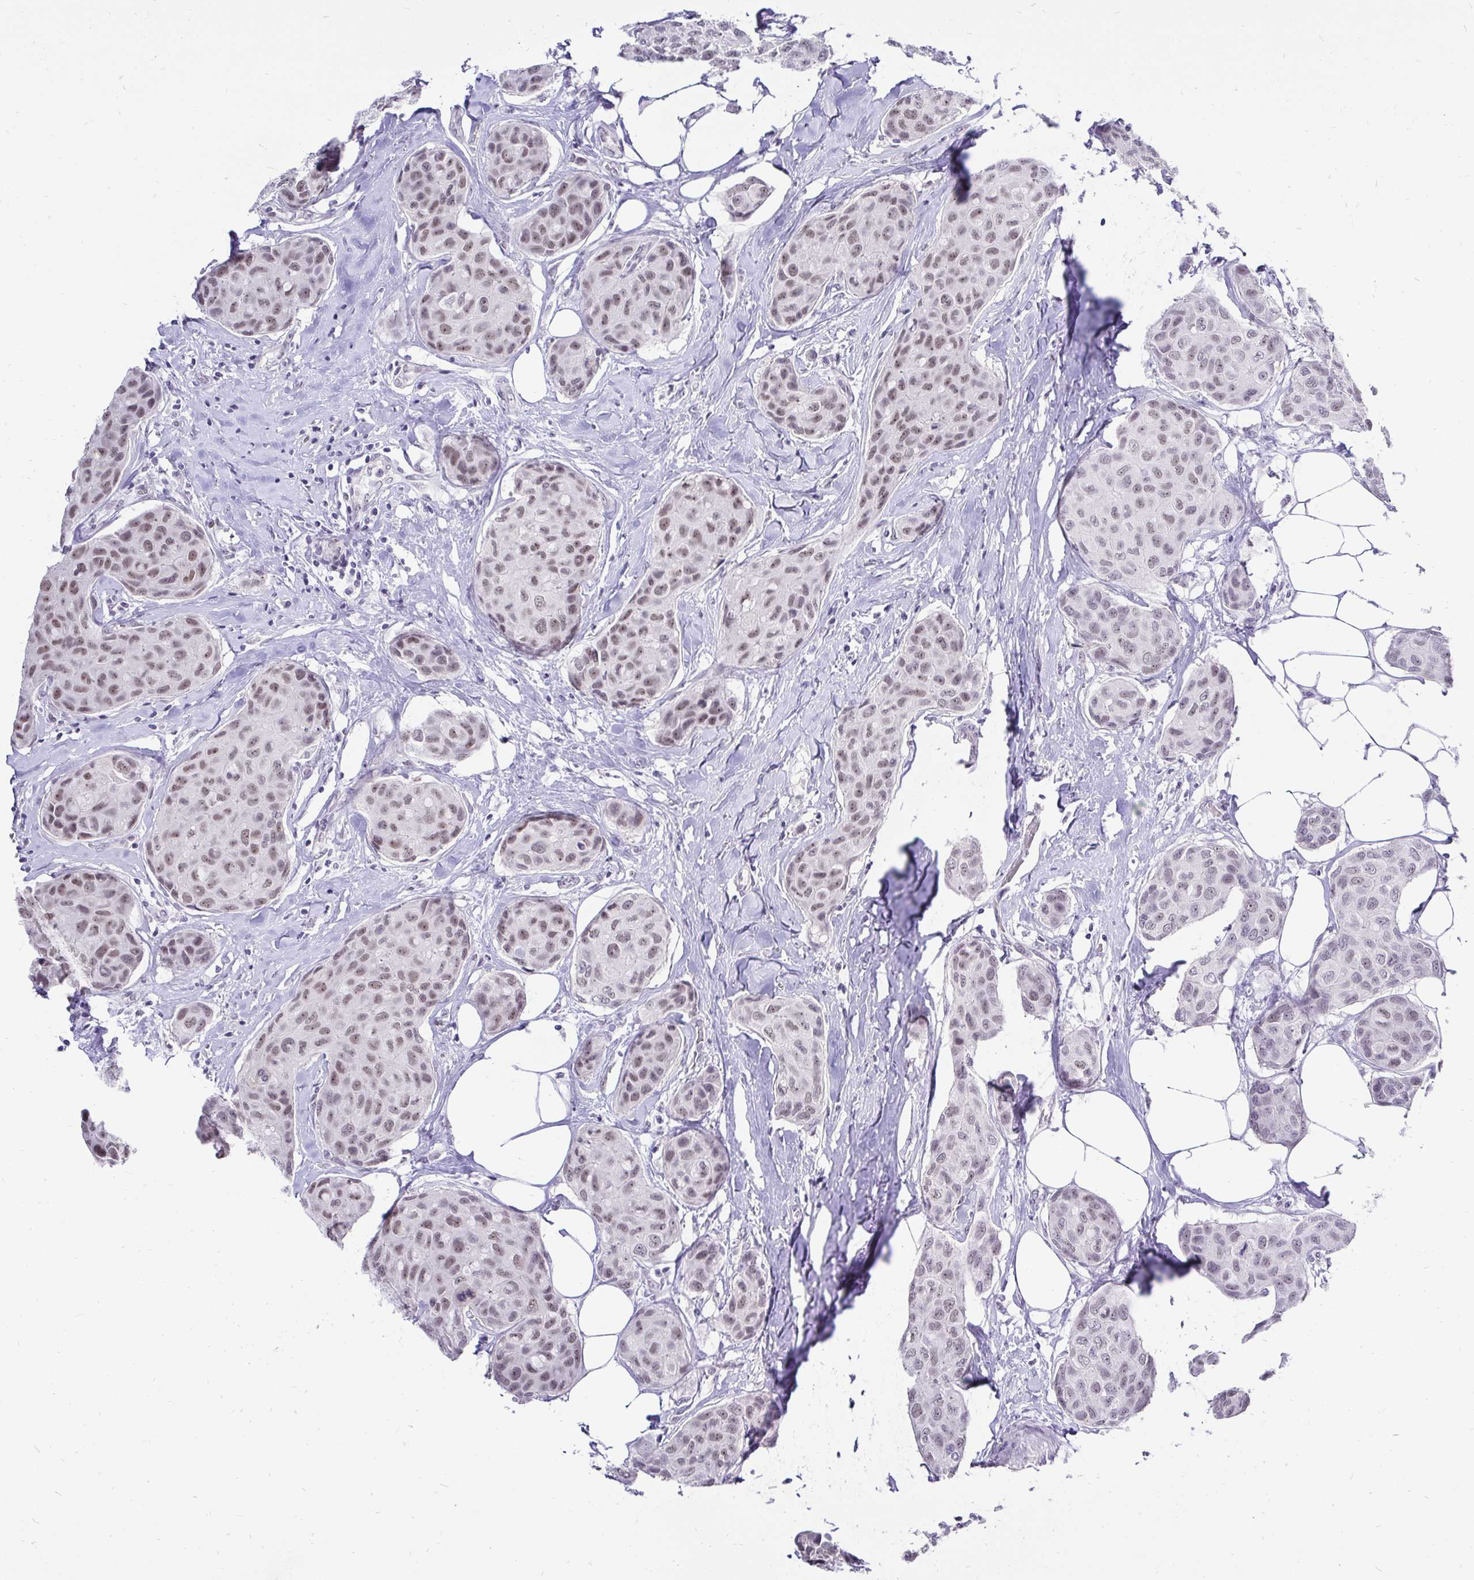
{"staining": {"intensity": "weak", "quantity": ">75%", "location": "nuclear"}, "tissue": "breast cancer", "cell_type": "Tumor cells", "image_type": "cancer", "snomed": [{"axis": "morphology", "description": "Duct carcinoma"}, {"axis": "topography", "description": "Breast"}], "caption": "DAB immunohistochemical staining of human invasive ductal carcinoma (breast) displays weak nuclear protein staining in approximately >75% of tumor cells.", "gene": "ZNF860", "patient": {"sex": "female", "age": 80}}